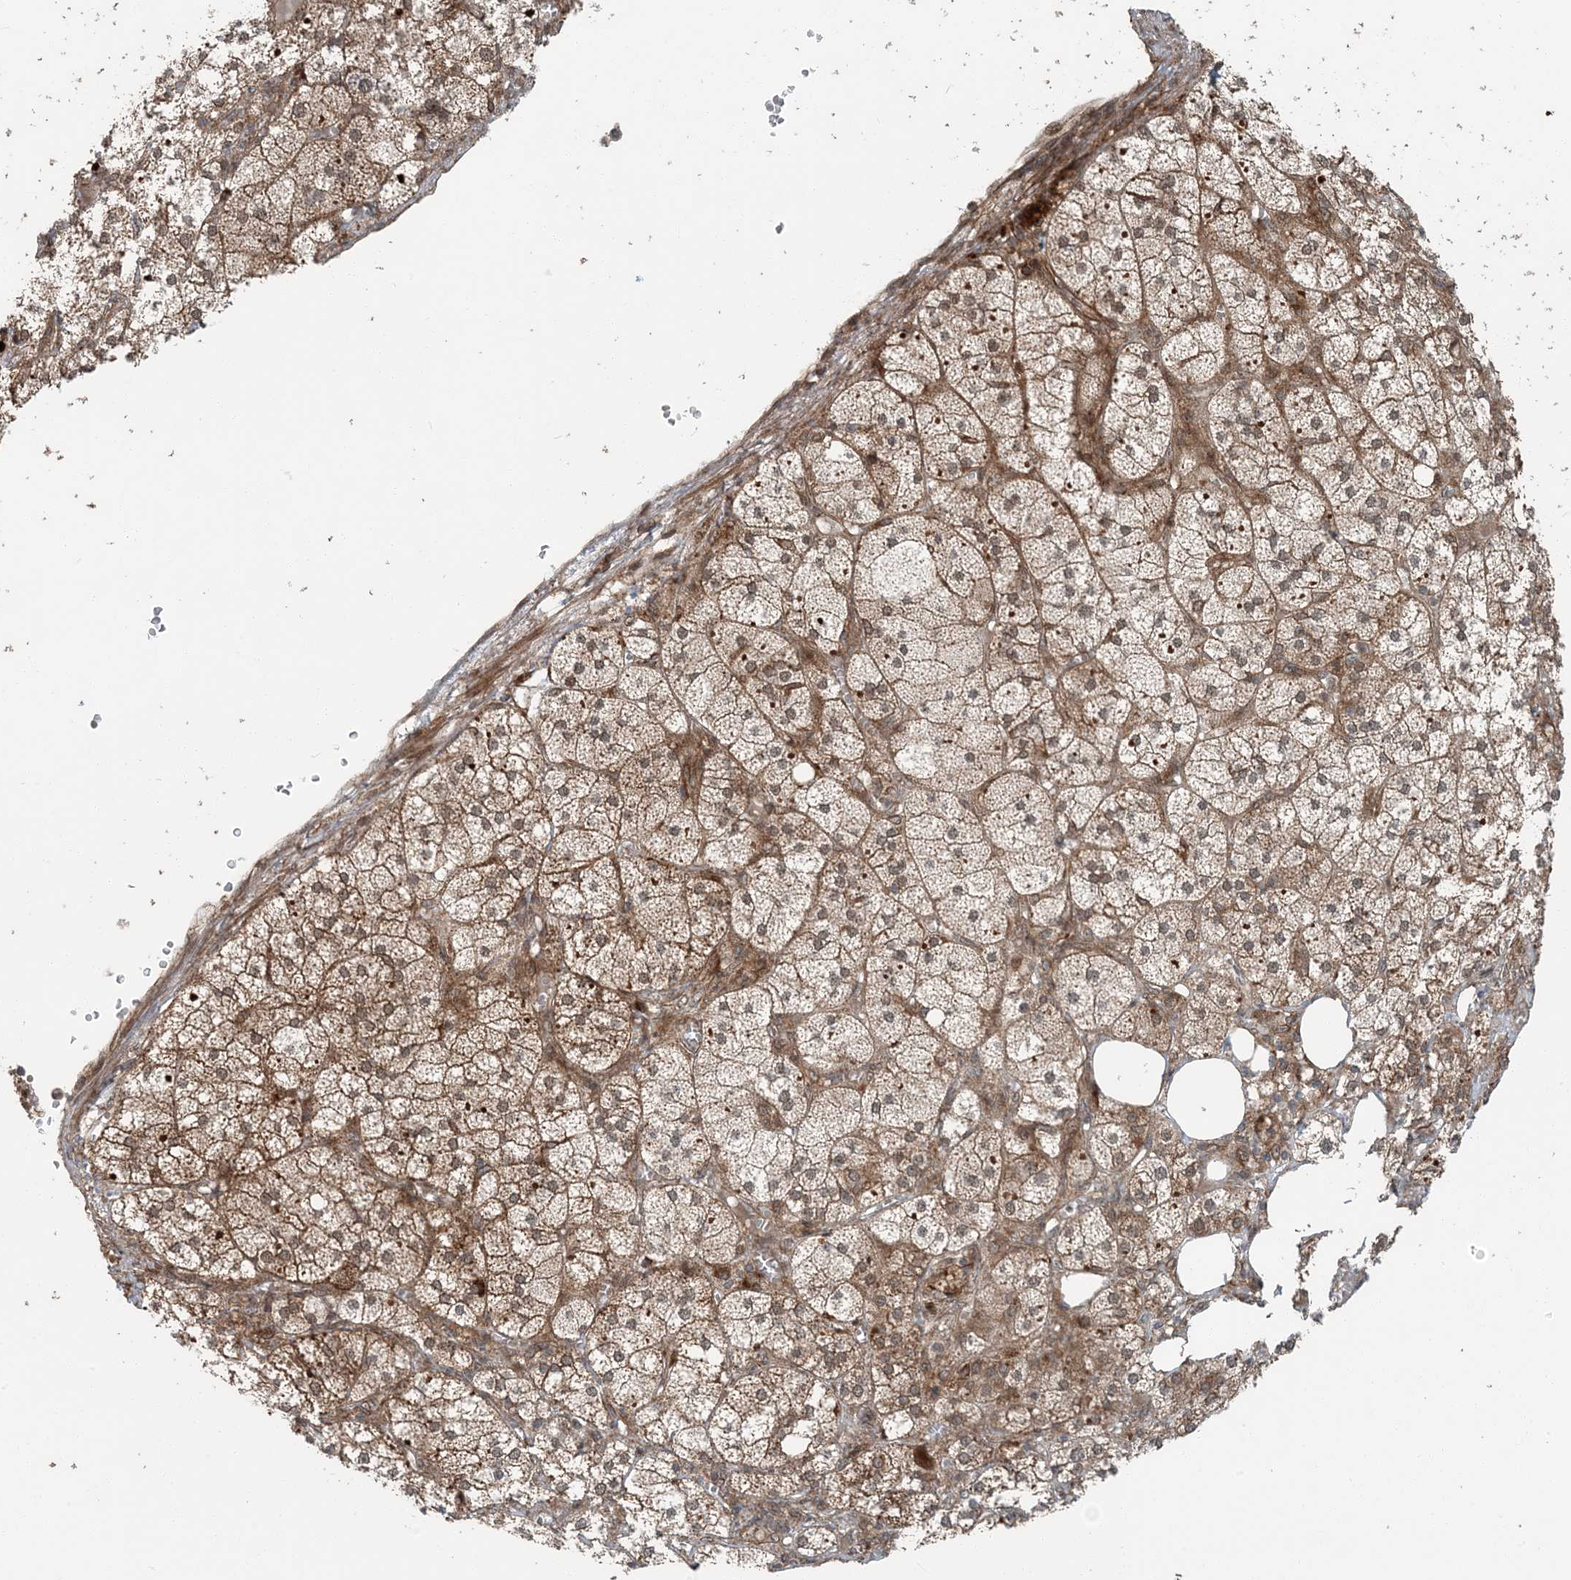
{"staining": {"intensity": "moderate", "quantity": ">75%", "location": "cytoplasmic/membranous,nuclear"}, "tissue": "adrenal gland", "cell_type": "Glandular cells", "image_type": "normal", "snomed": [{"axis": "morphology", "description": "Normal tissue, NOS"}, {"axis": "topography", "description": "Adrenal gland"}], "caption": "Protein staining reveals moderate cytoplasmic/membranous,nuclear positivity in about >75% of glandular cells in benign adrenal gland.", "gene": "EDEM2", "patient": {"sex": "female", "age": 61}}